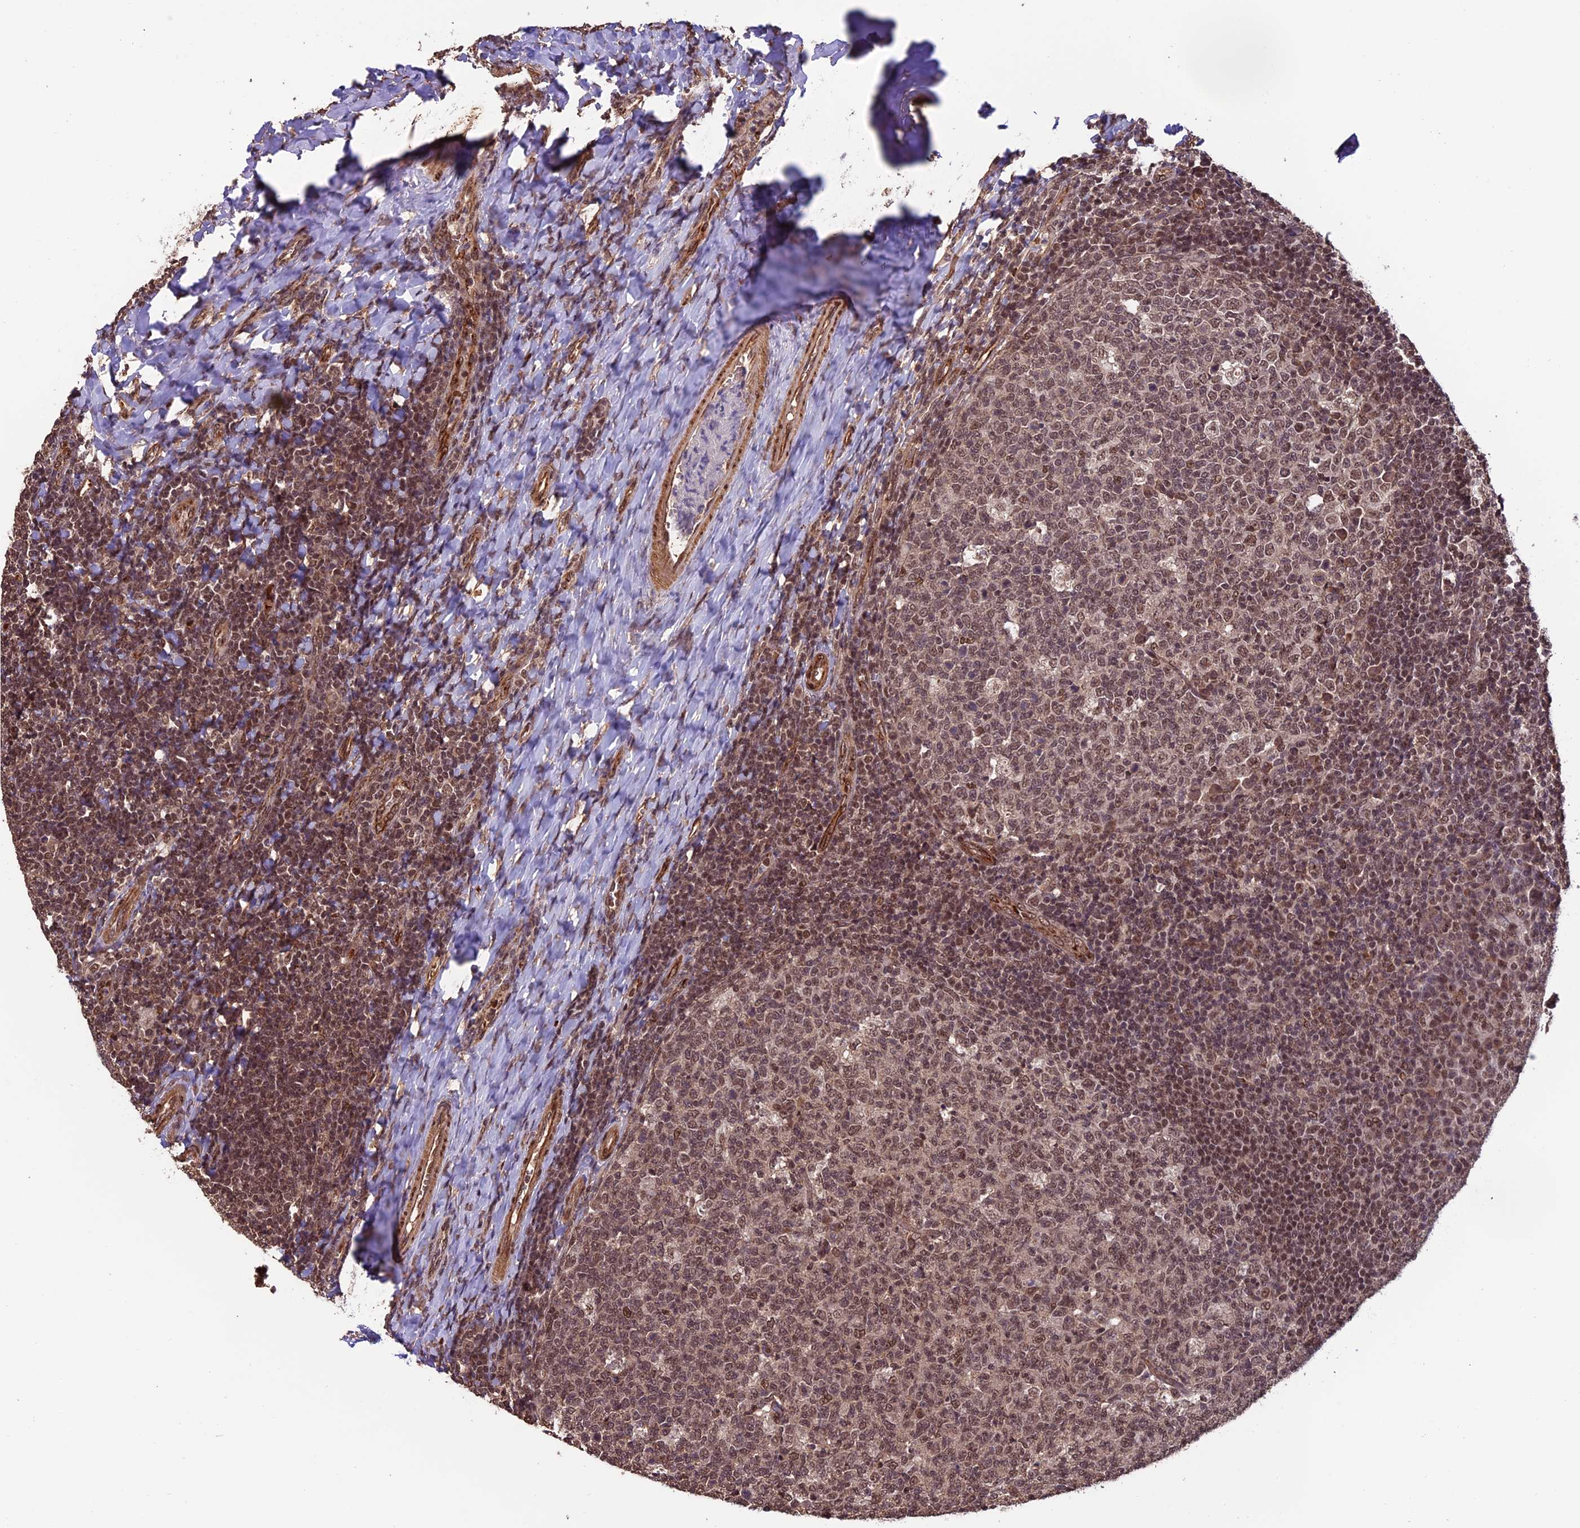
{"staining": {"intensity": "moderate", "quantity": ">75%", "location": "nuclear"}, "tissue": "tonsil", "cell_type": "Germinal center cells", "image_type": "normal", "snomed": [{"axis": "morphology", "description": "Normal tissue, NOS"}, {"axis": "topography", "description": "Tonsil"}], "caption": "Immunohistochemistry (IHC) histopathology image of unremarkable tonsil stained for a protein (brown), which displays medium levels of moderate nuclear expression in approximately >75% of germinal center cells.", "gene": "CABIN1", "patient": {"sex": "female", "age": 19}}